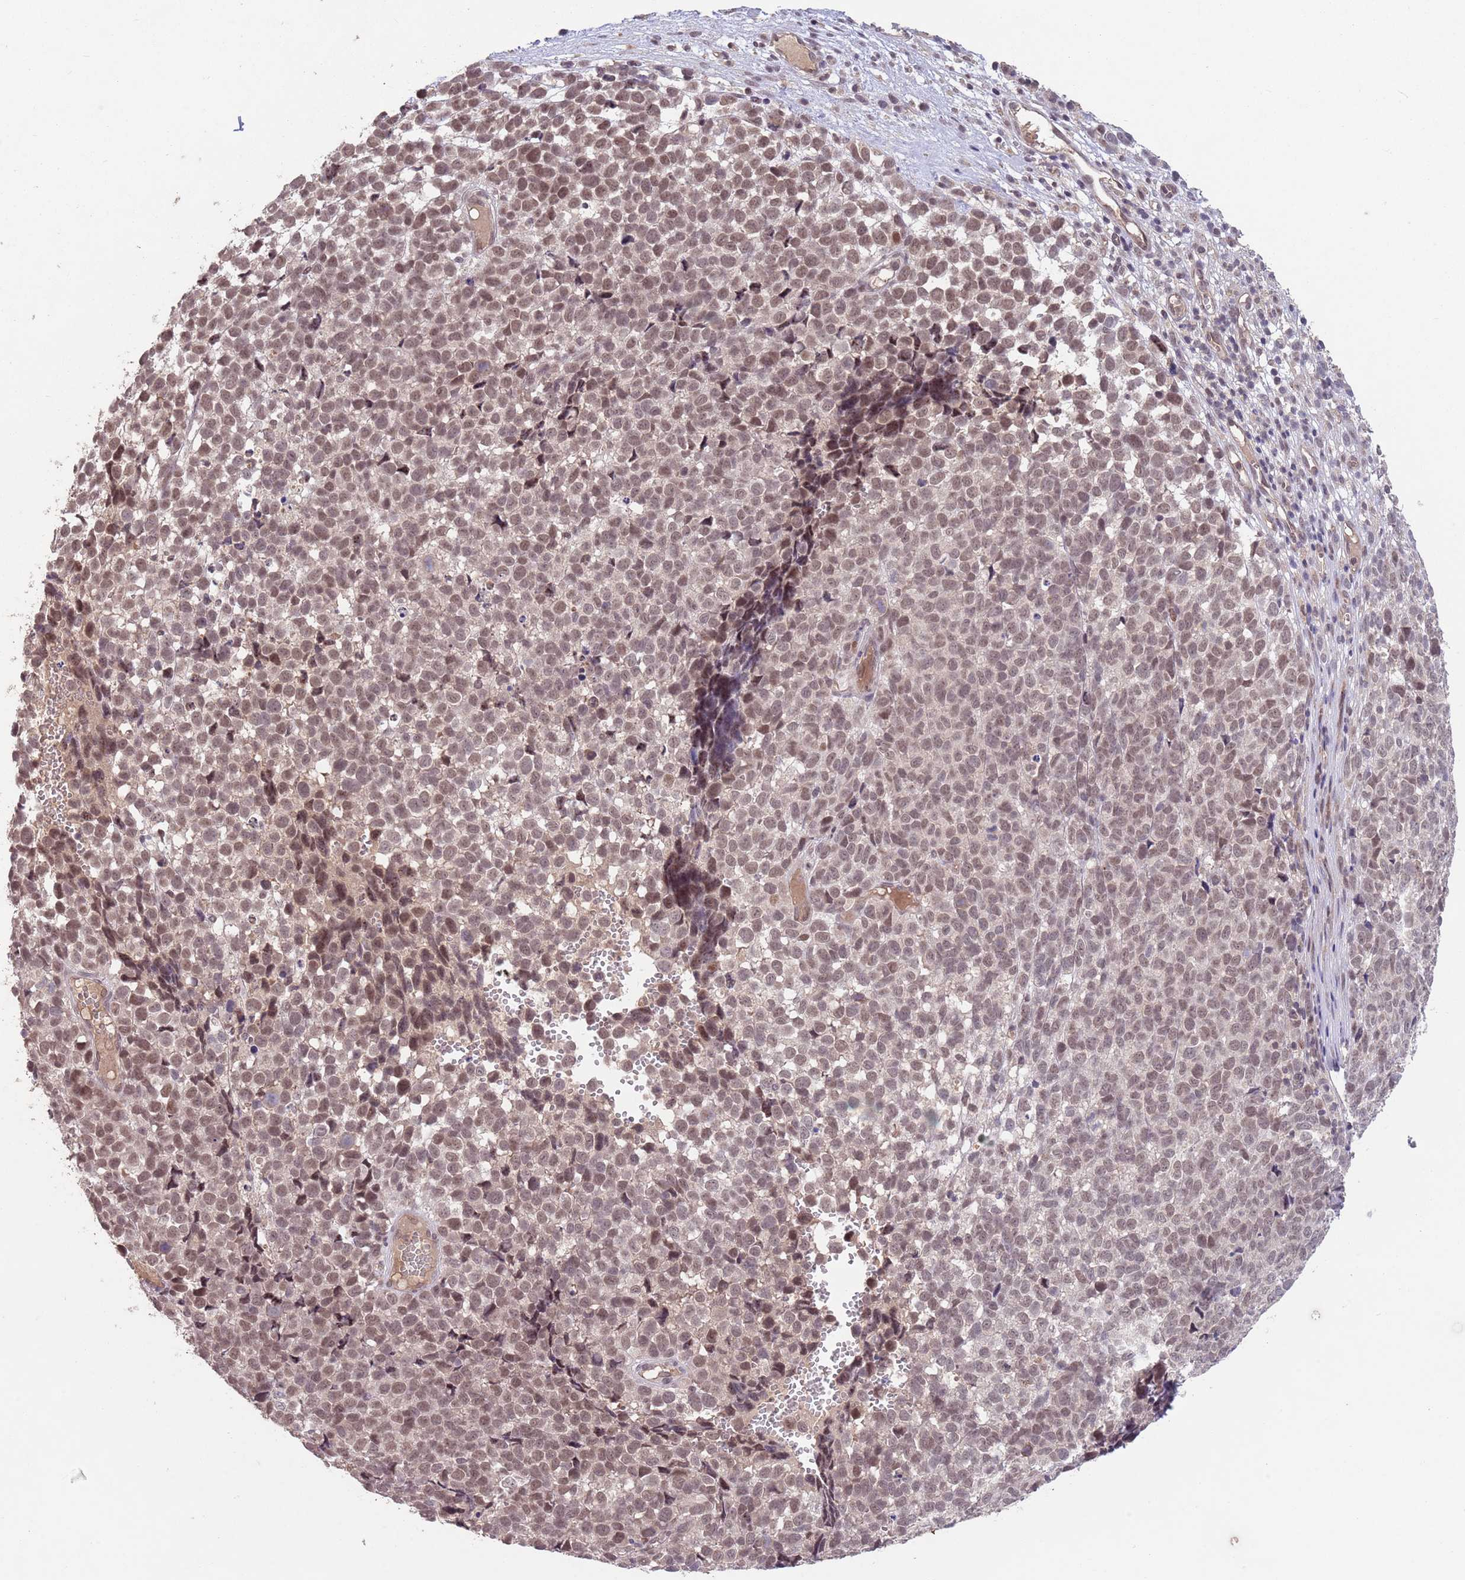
{"staining": {"intensity": "weak", "quantity": ">75%", "location": "nuclear"}, "tissue": "melanoma", "cell_type": "Tumor cells", "image_type": "cancer", "snomed": [{"axis": "morphology", "description": "Malignant melanoma, NOS"}, {"axis": "topography", "description": "Nose, NOS"}], "caption": "Tumor cells display low levels of weak nuclear positivity in approximately >75% of cells in human melanoma.", "gene": "MEI1", "patient": {"sex": "female", "age": 48}}